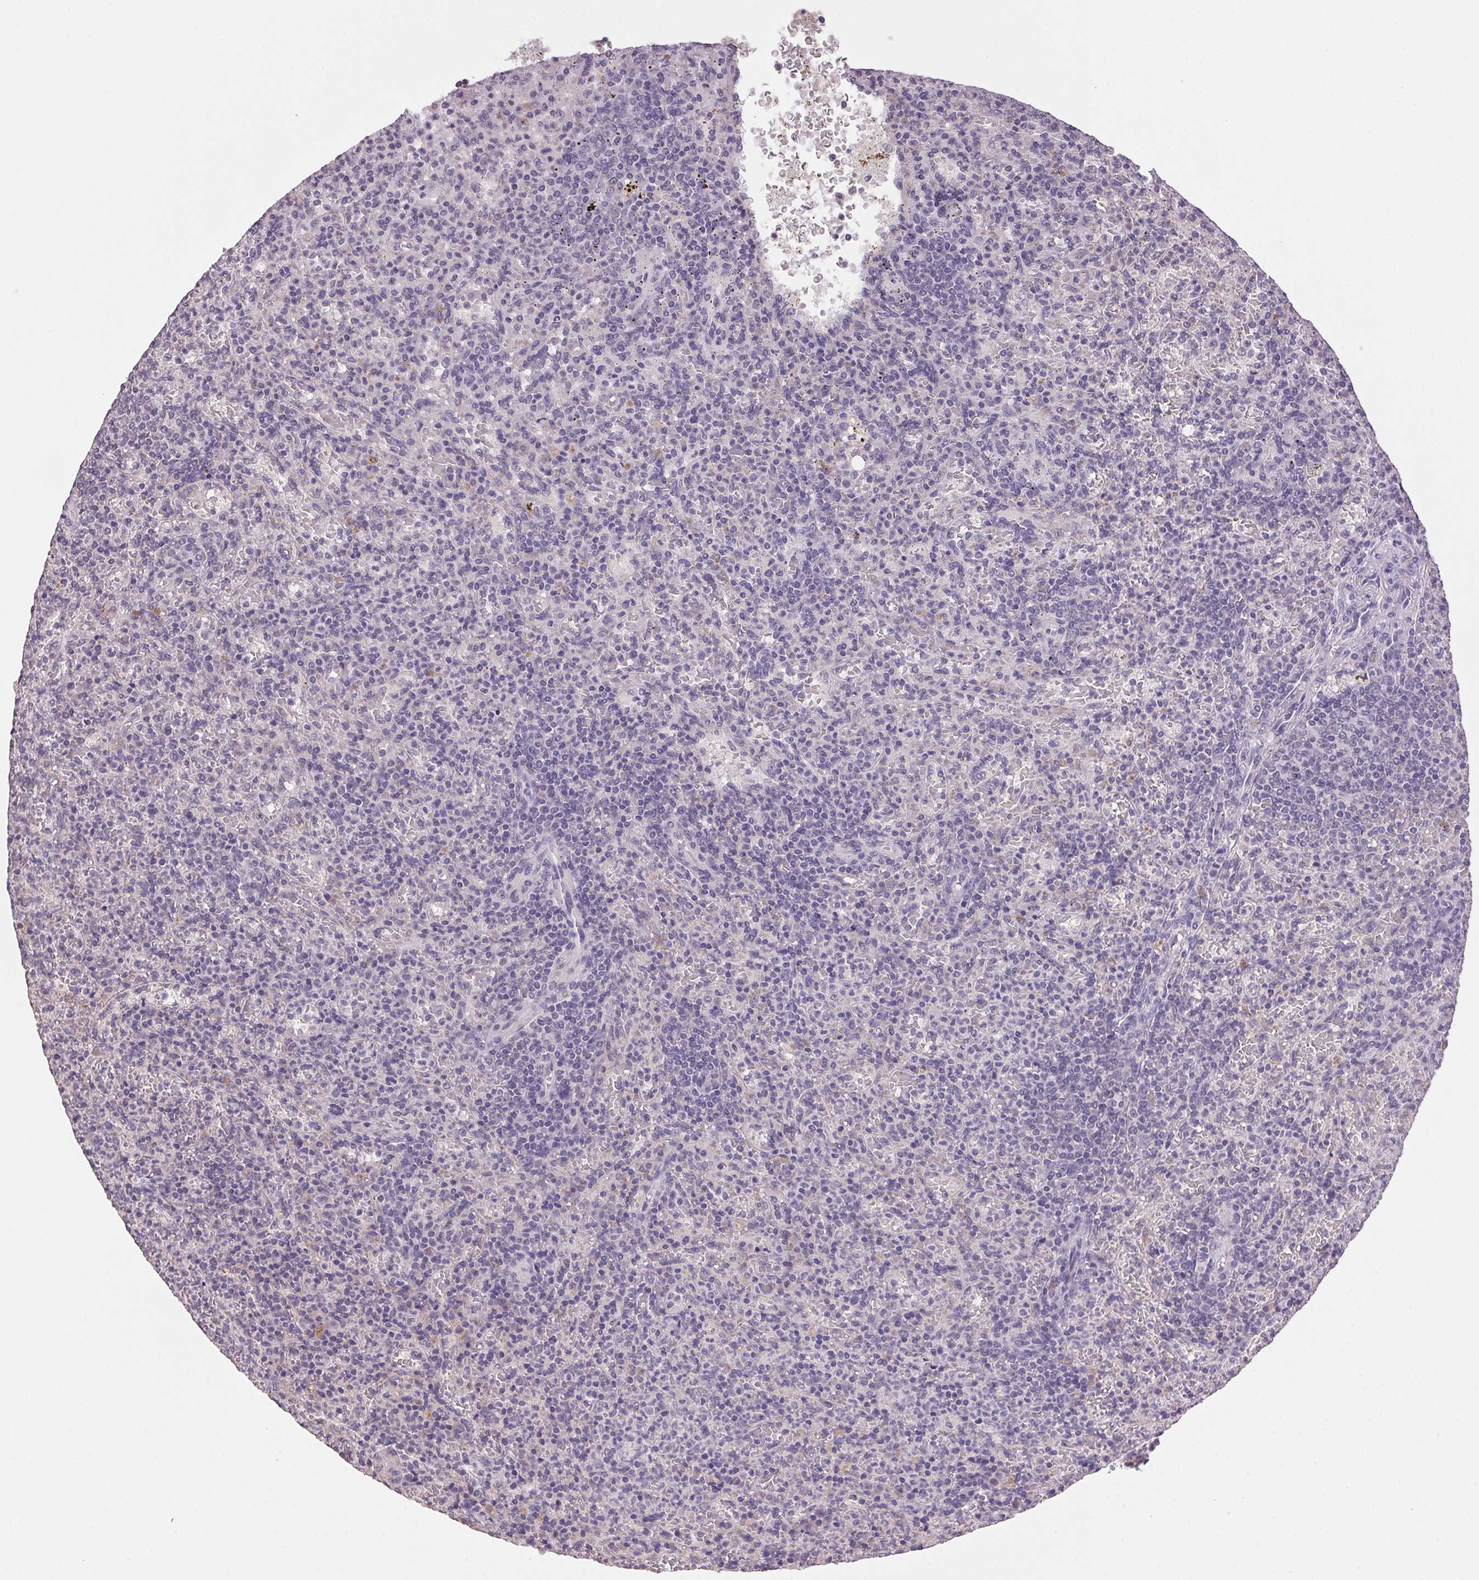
{"staining": {"intensity": "negative", "quantity": "none", "location": "none"}, "tissue": "spleen", "cell_type": "Cells in red pulp", "image_type": "normal", "snomed": [{"axis": "morphology", "description": "Normal tissue, NOS"}, {"axis": "topography", "description": "Spleen"}], "caption": "Immunohistochemistry histopathology image of unremarkable human spleen stained for a protein (brown), which reveals no staining in cells in red pulp.", "gene": "VWA3B", "patient": {"sex": "female", "age": 74}}